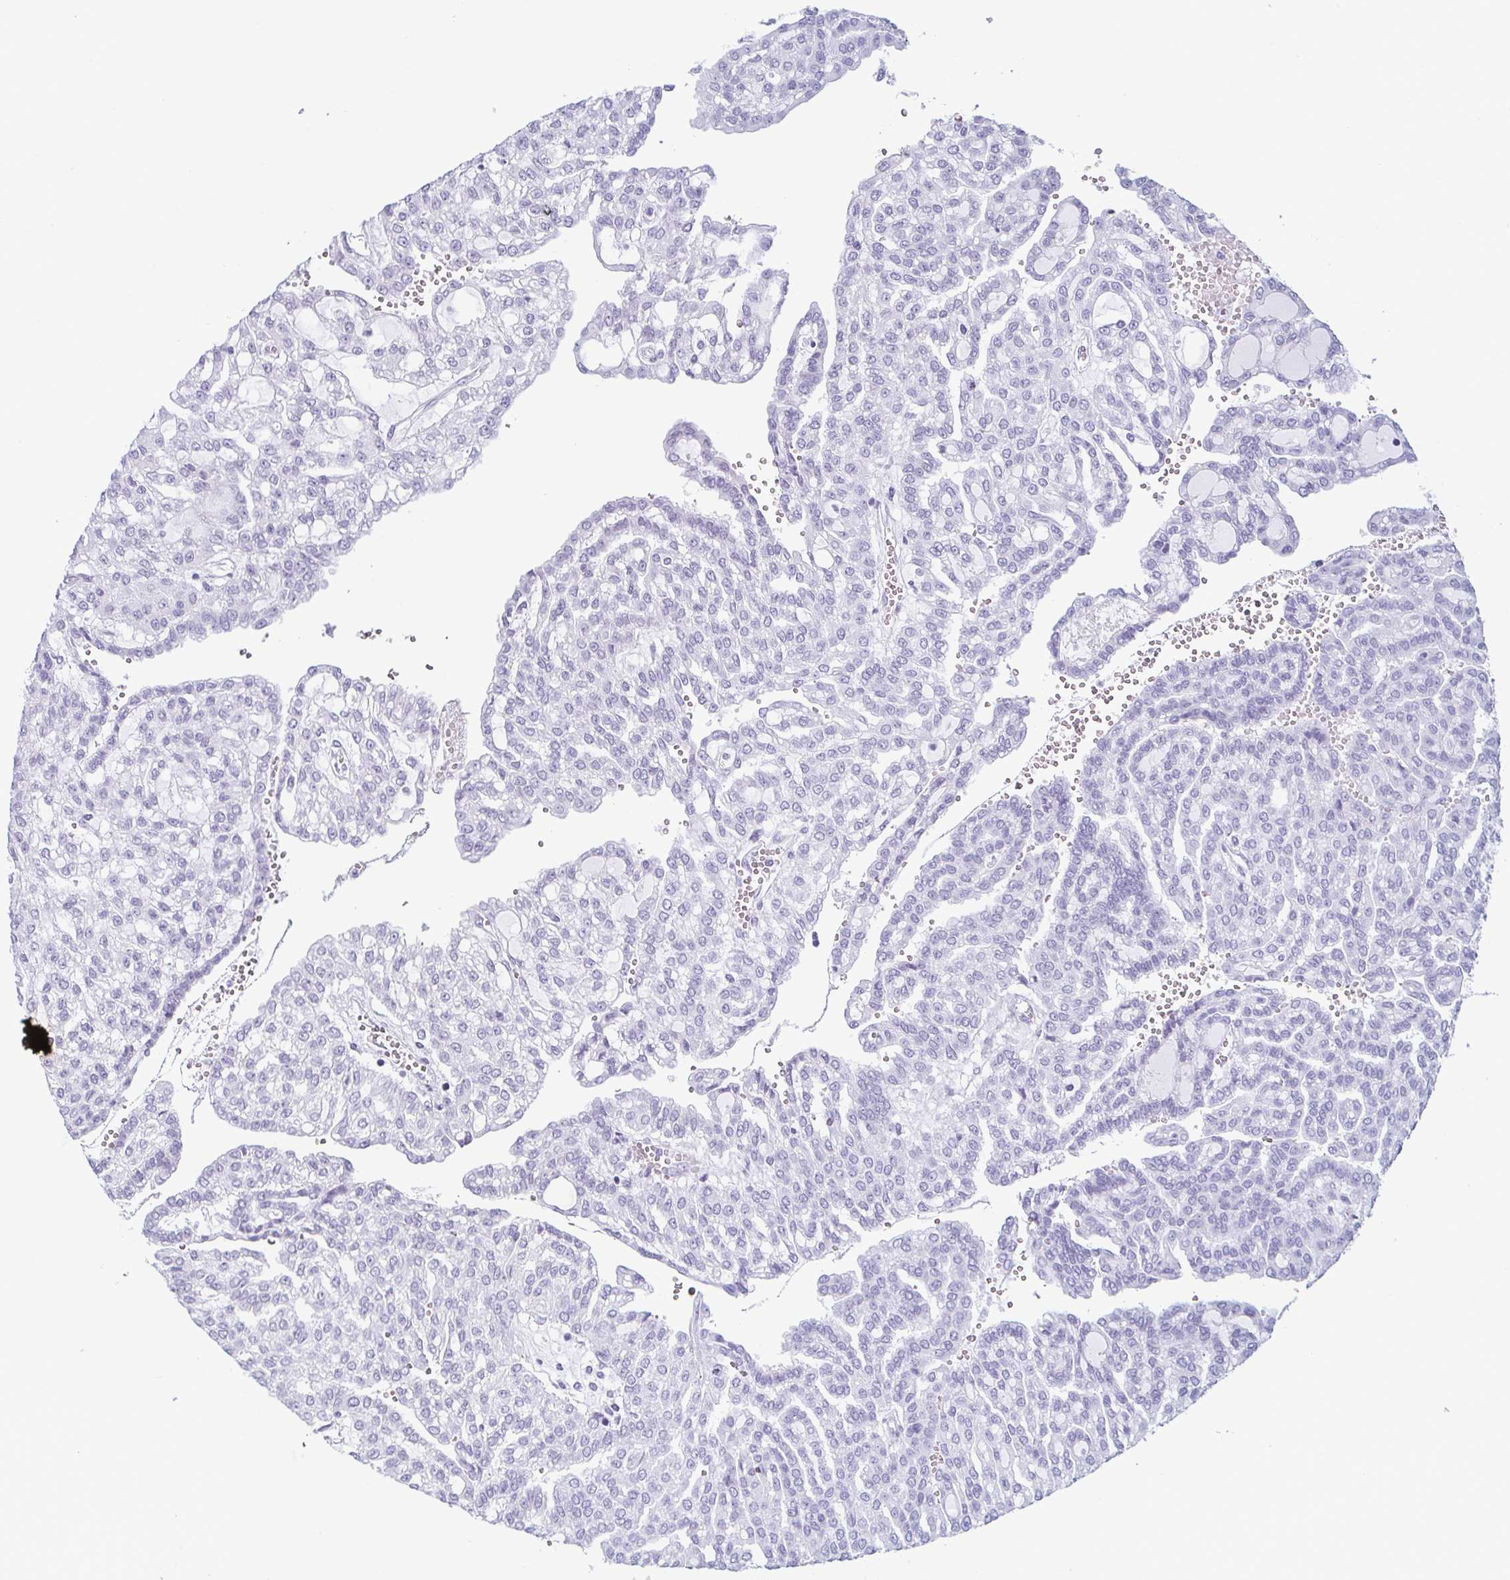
{"staining": {"intensity": "negative", "quantity": "none", "location": "none"}, "tissue": "renal cancer", "cell_type": "Tumor cells", "image_type": "cancer", "snomed": [{"axis": "morphology", "description": "Adenocarcinoma, NOS"}, {"axis": "topography", "description": "Kidney"}], "caption": "Renal adenocarcinoma stained for a protein using IHC exhibits no positivity tumor cells.", "gene": "ECM1", "patient": {"sex": "male", "age": 63}}